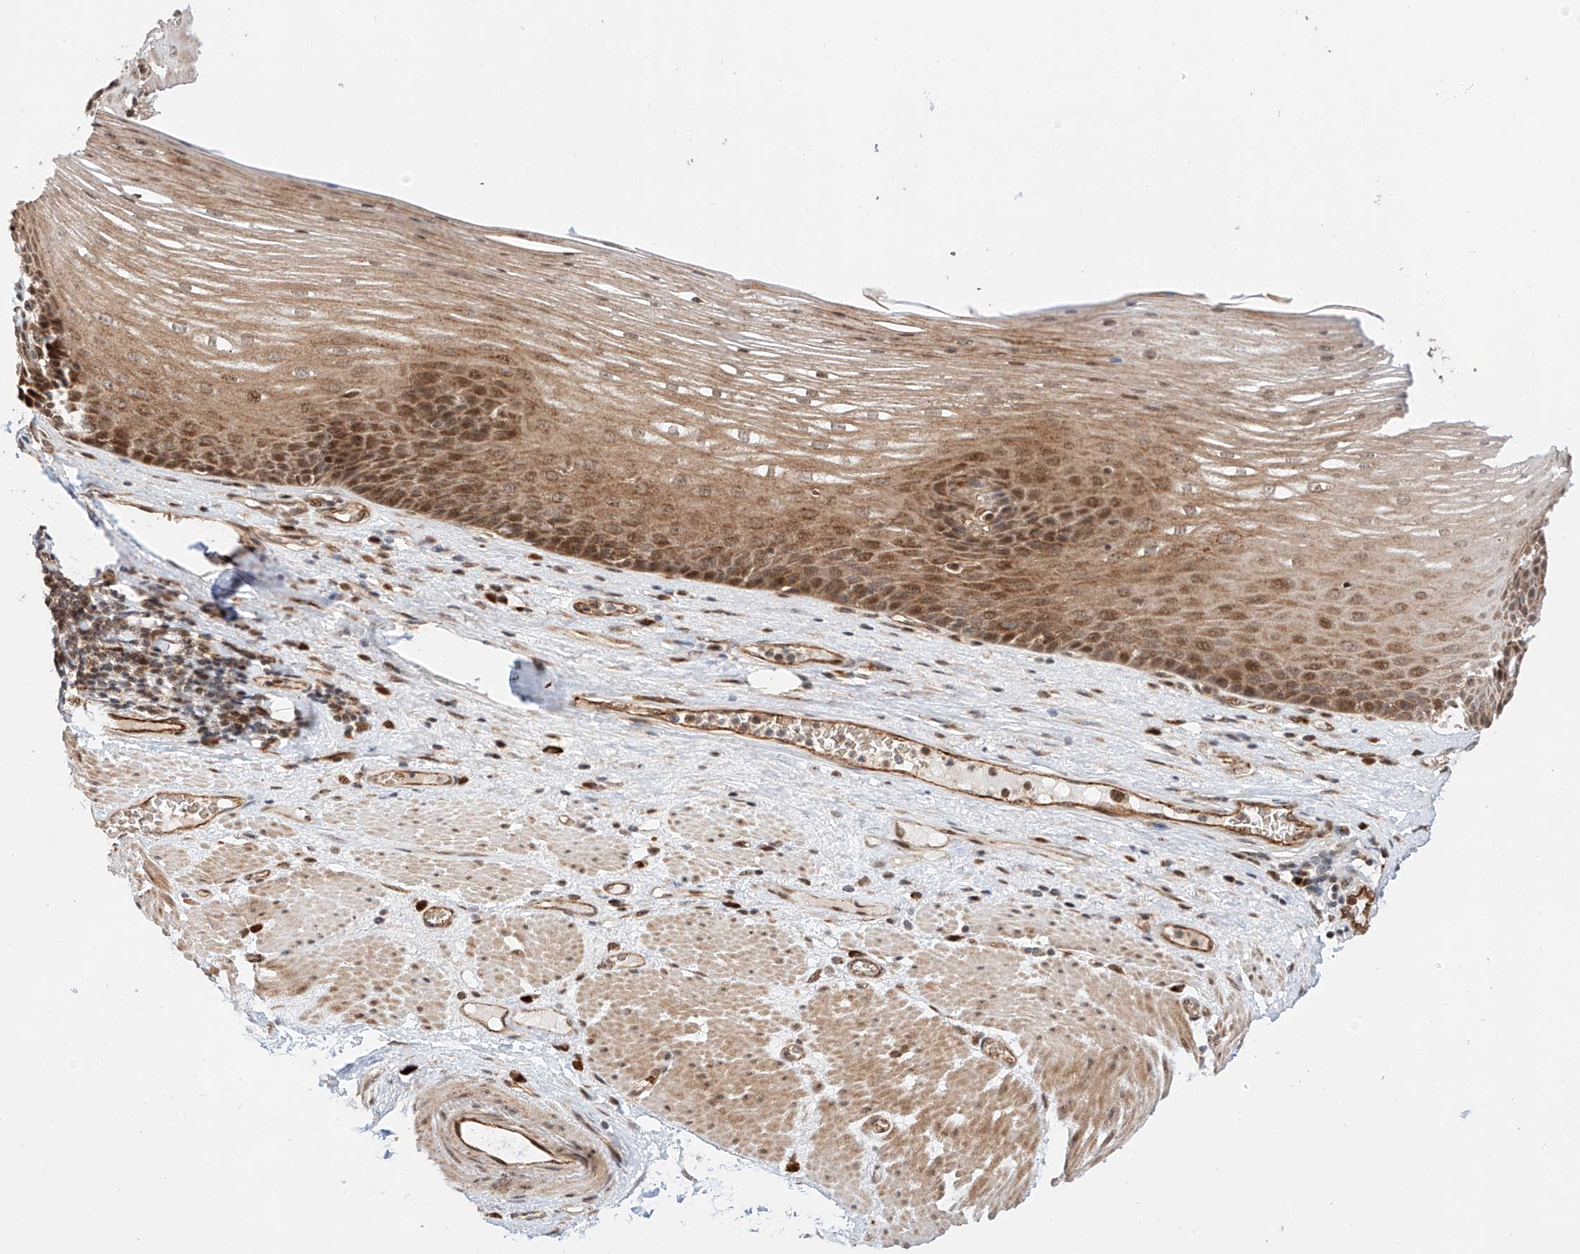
{"staining": {"intensity": "moderate", "quantity": ">75%", "location": "cytoplasmic/membranous,nuclear"}, "tissue": "esophagus", "cell_type": "Squamous epithelial cells", "image_type": "normal", "snomed": [{"axis": "morphology", "description": "Normal tissue, NOS"}, {"axis": "topography", "description": "Esophagus"}], "caption": "Human esophagus stained with a brown dye exhibits moderate cytoplasmic/membranous,nuclear positive staining in about >75% of squamous epithelial cells.", "gene": "THTPA", "patient": {"sex": "male", "age": 62}}